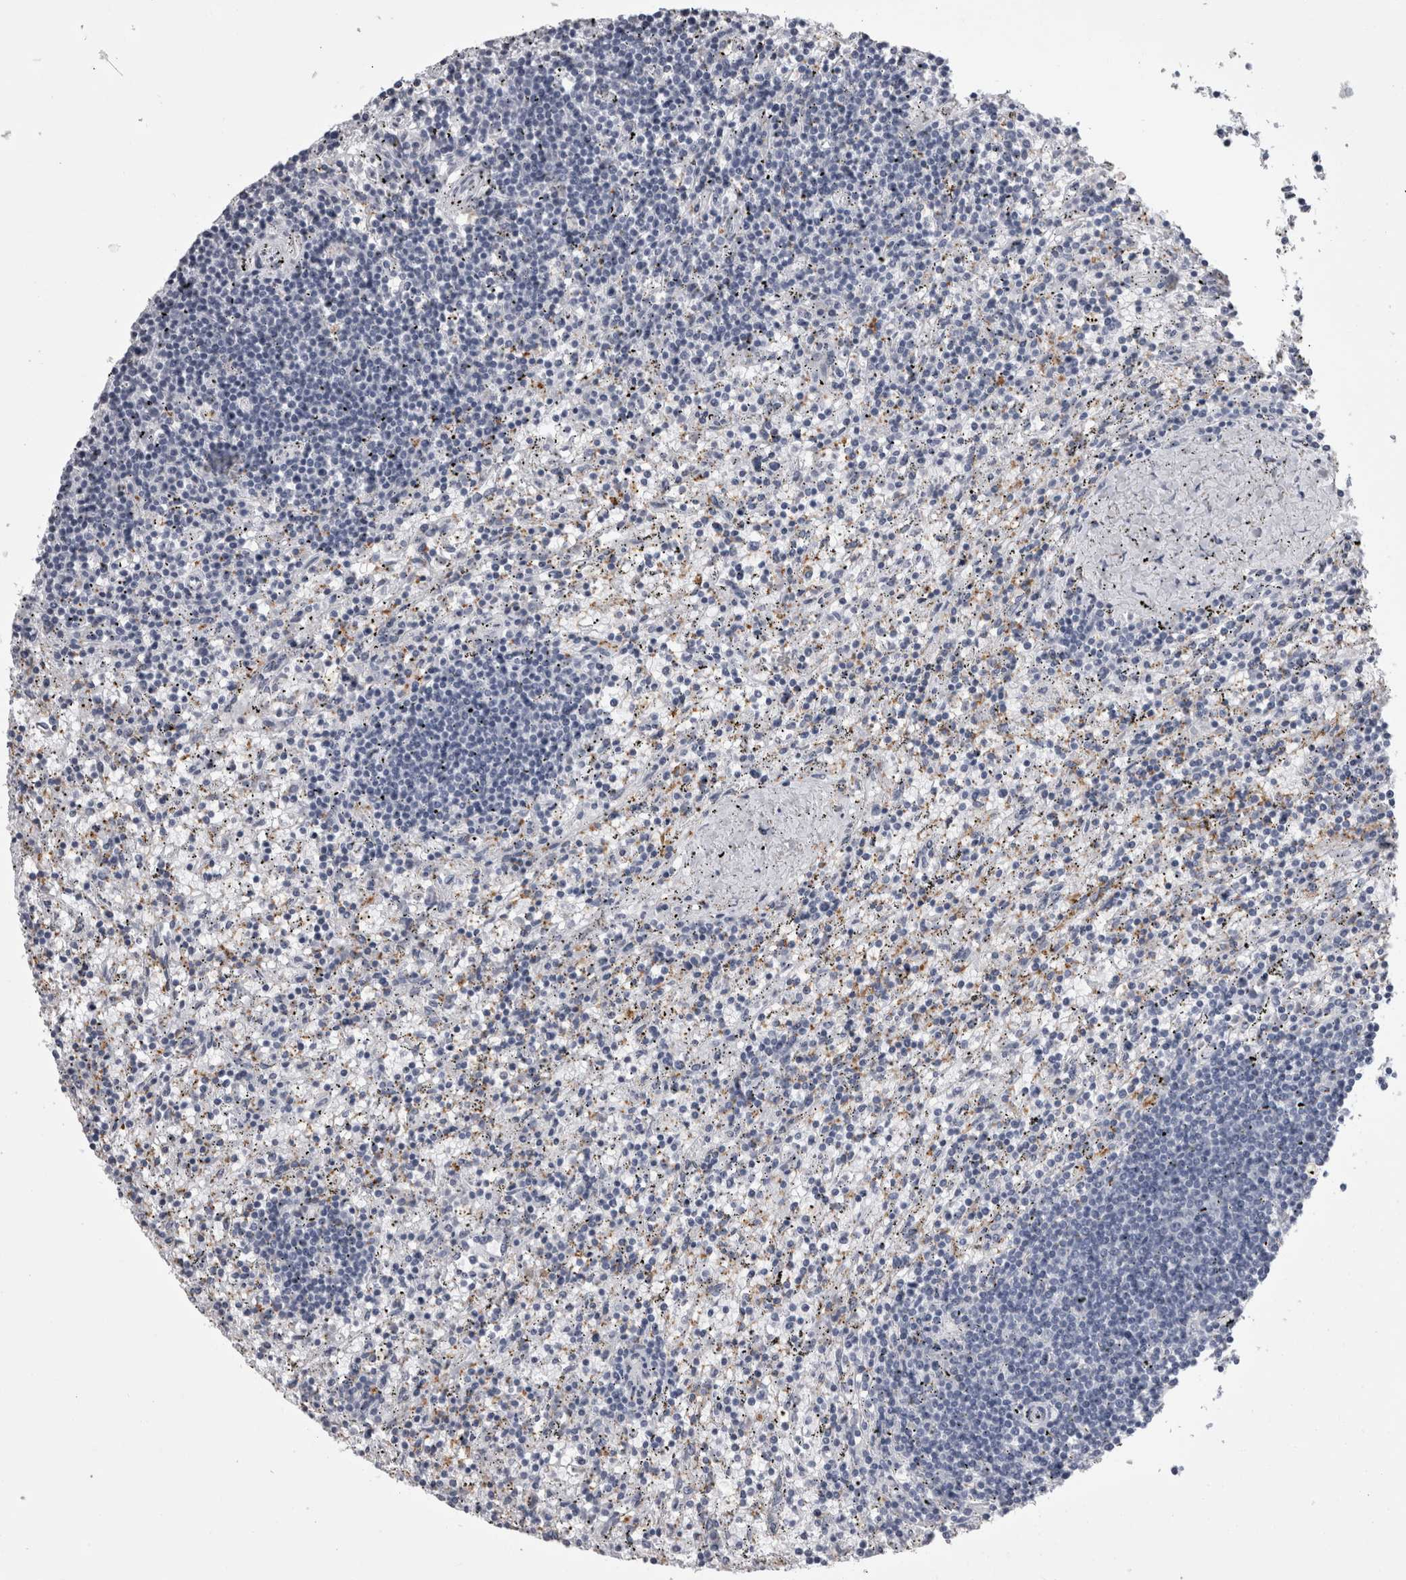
{"staining": {"intensity": "negative", "quantity": "none", "location": "none"}, "tissue": "lymphoma", "cell_type": "Tumor cells", "image_type": "cancer", "snomed": [{"axis": "morphology", "description": "Malignant lymphoma, non-Hodgkin's type, Low grade"}, {"axis": "topography", "description": "Spleen"}], "caption": "IHC photomicrograph of neoplastic tissue: human lymphoma stained with DAB (3,3'-diaminobenzidine) shows no significant protein positivity in tumor cells. The staining is performed using DAB brown chromogen with nuclei counter-stained in using hematoxylin.", "gene": "ALDH8A1", "patient": {"sex": "male", "age": 76}}